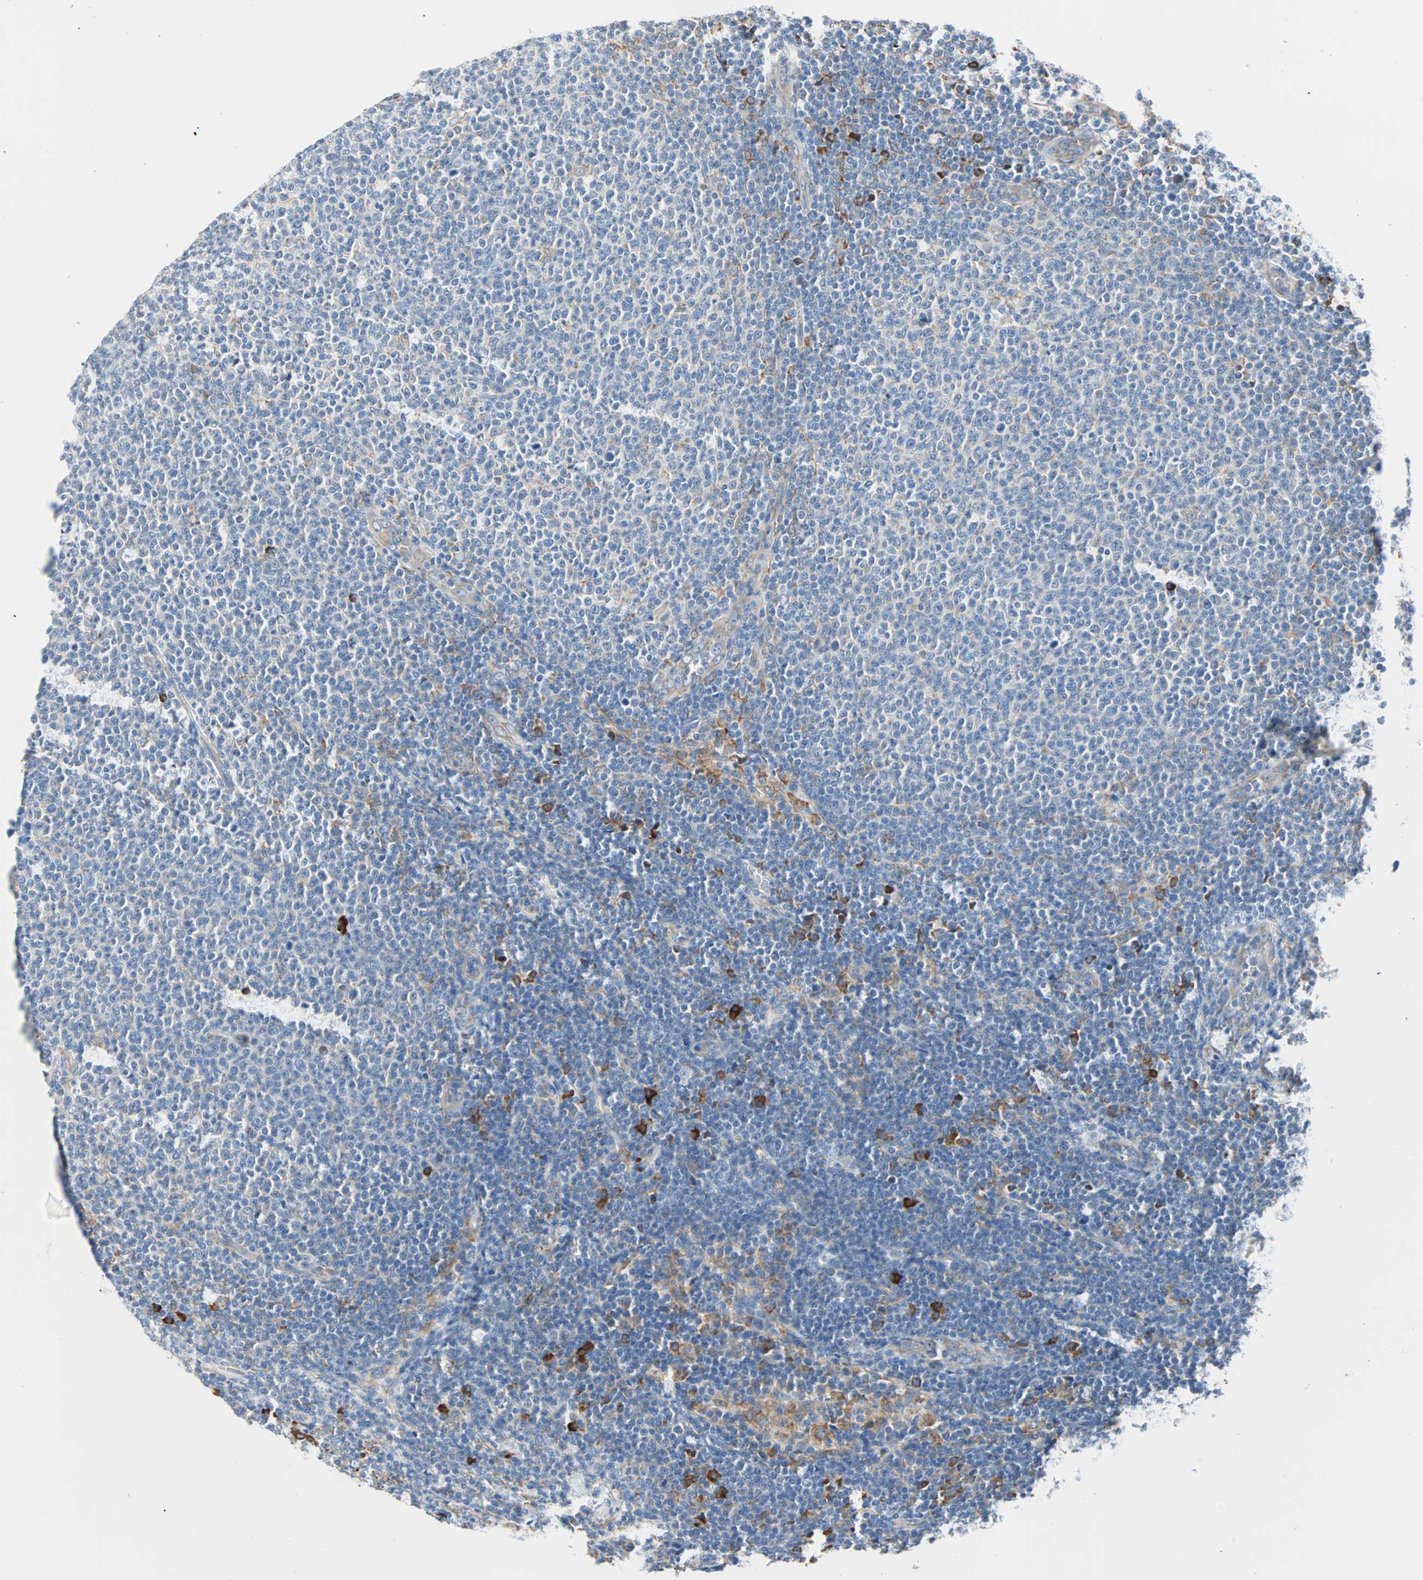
{"staining": {"intensity": "moderate", "quantity": "<25%", "location": "cytoplasmic/membranous"}, "tissue": "lymphoma", "cell_type": "Tumor cells", "image_type": "cancer", "snomed": [{"axis": "morphology", "description": "Malignant lymphoma, non-Hodgkin's type, Low grade"}, {"axis": "topography", "description": "Lymph node"}], "caption": "A low amount of moderate cytoplasmic/membranous expression is present in approximately <25% of tumor cells in lymphoma tissue.", "gene": "PLCXD1", "patient": {"sex": "male", "age": 66}}